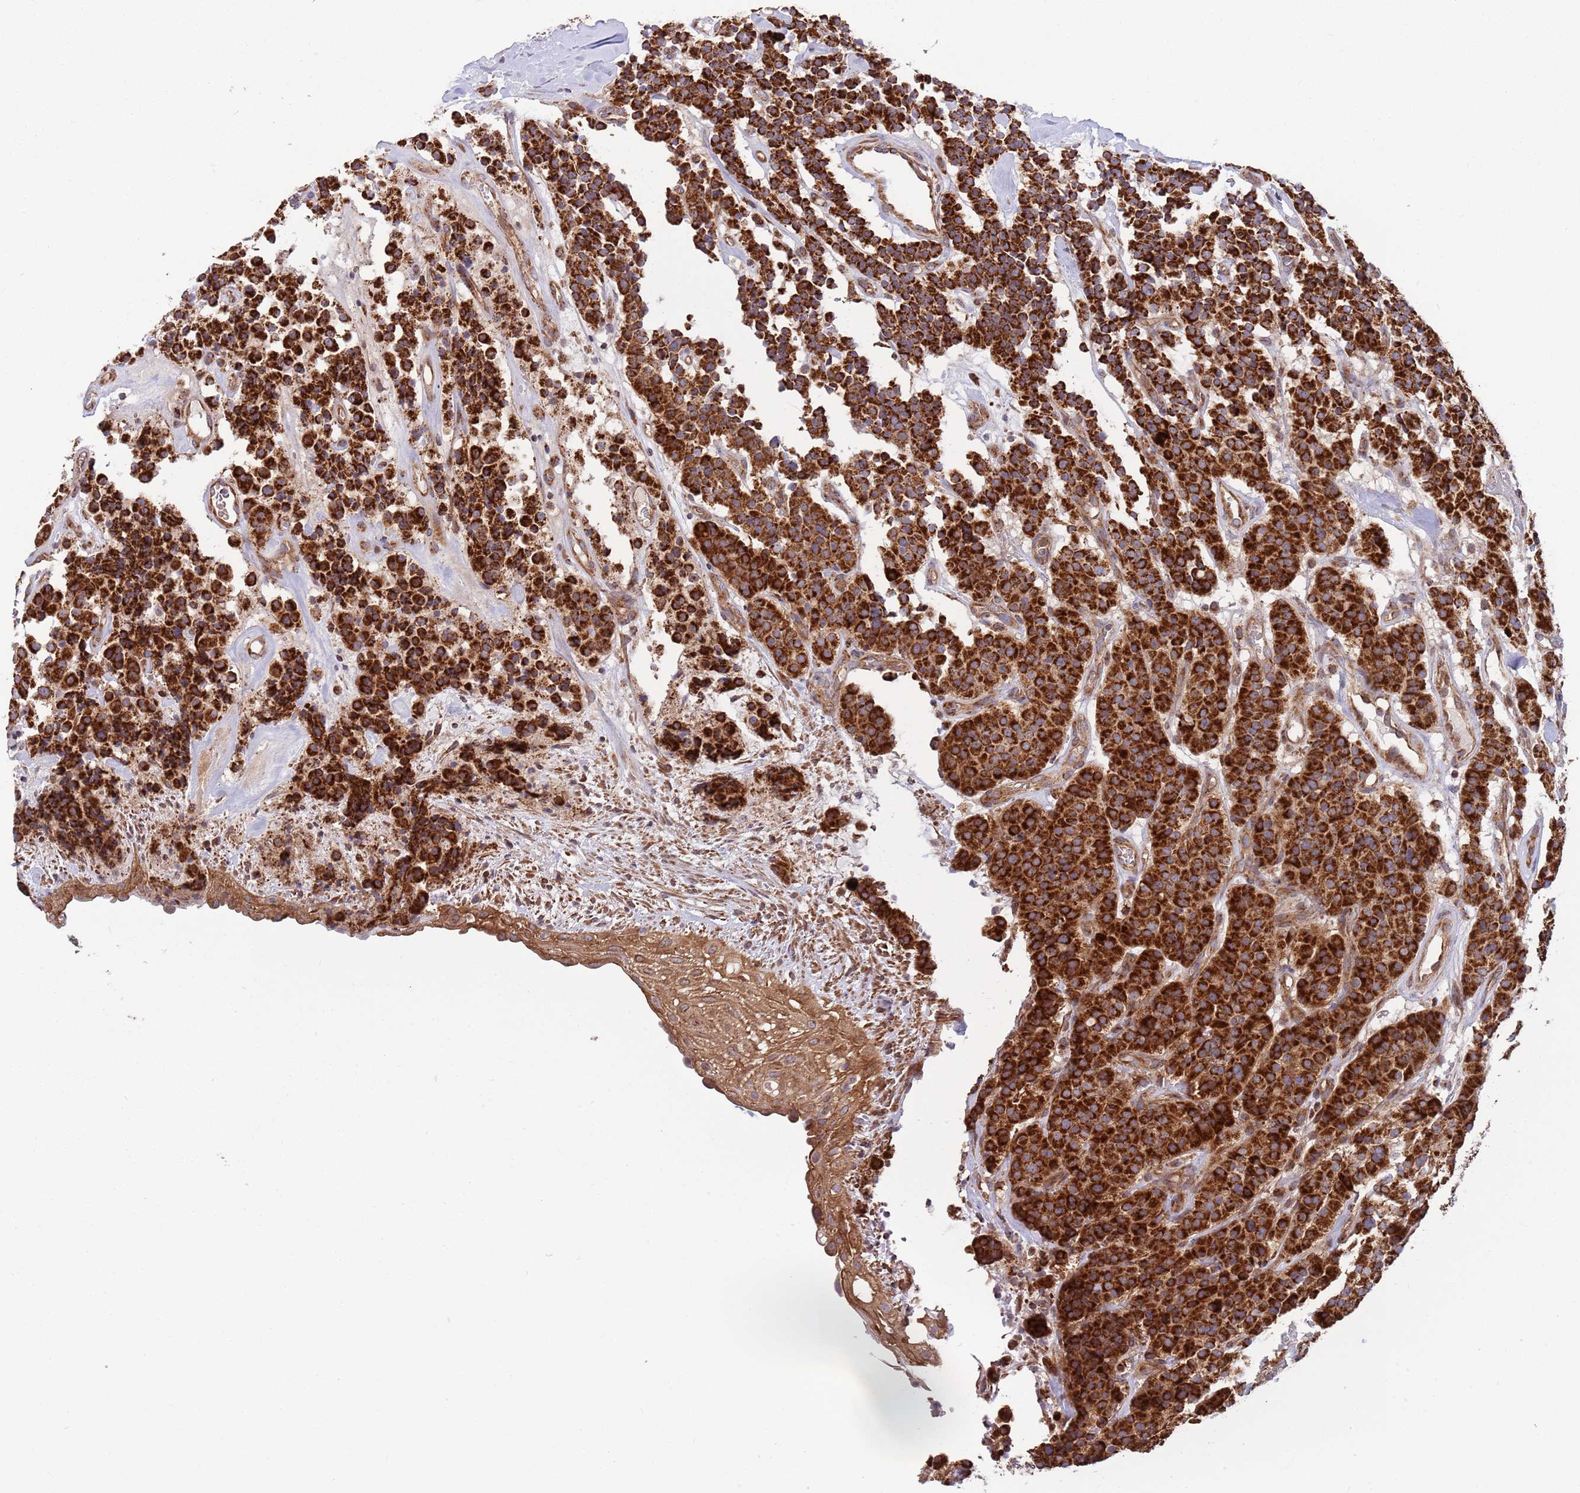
{"staining": {"intensity": "strong", "quantity": ">75%", "location": "cytoplasmic/membranous"}, "tissue": "carcinoid", "cell_type": "Tumor cells", "image_type": "cancer", "snomed": [{"axis": "morphology", "description": "Carcinoid, malignant, NOS"}, {"axis": "topography", "description": "Lung"}], "caption": "Carcinoid stained for a protein exhibits strong cytoplasmic/membranous positivity in tumor cells. (DAB IHC, brown staining for protein, blue staining for nuclei).", "gene": "ATP5PD", "patient": {"sex": "male", "age": 30}}